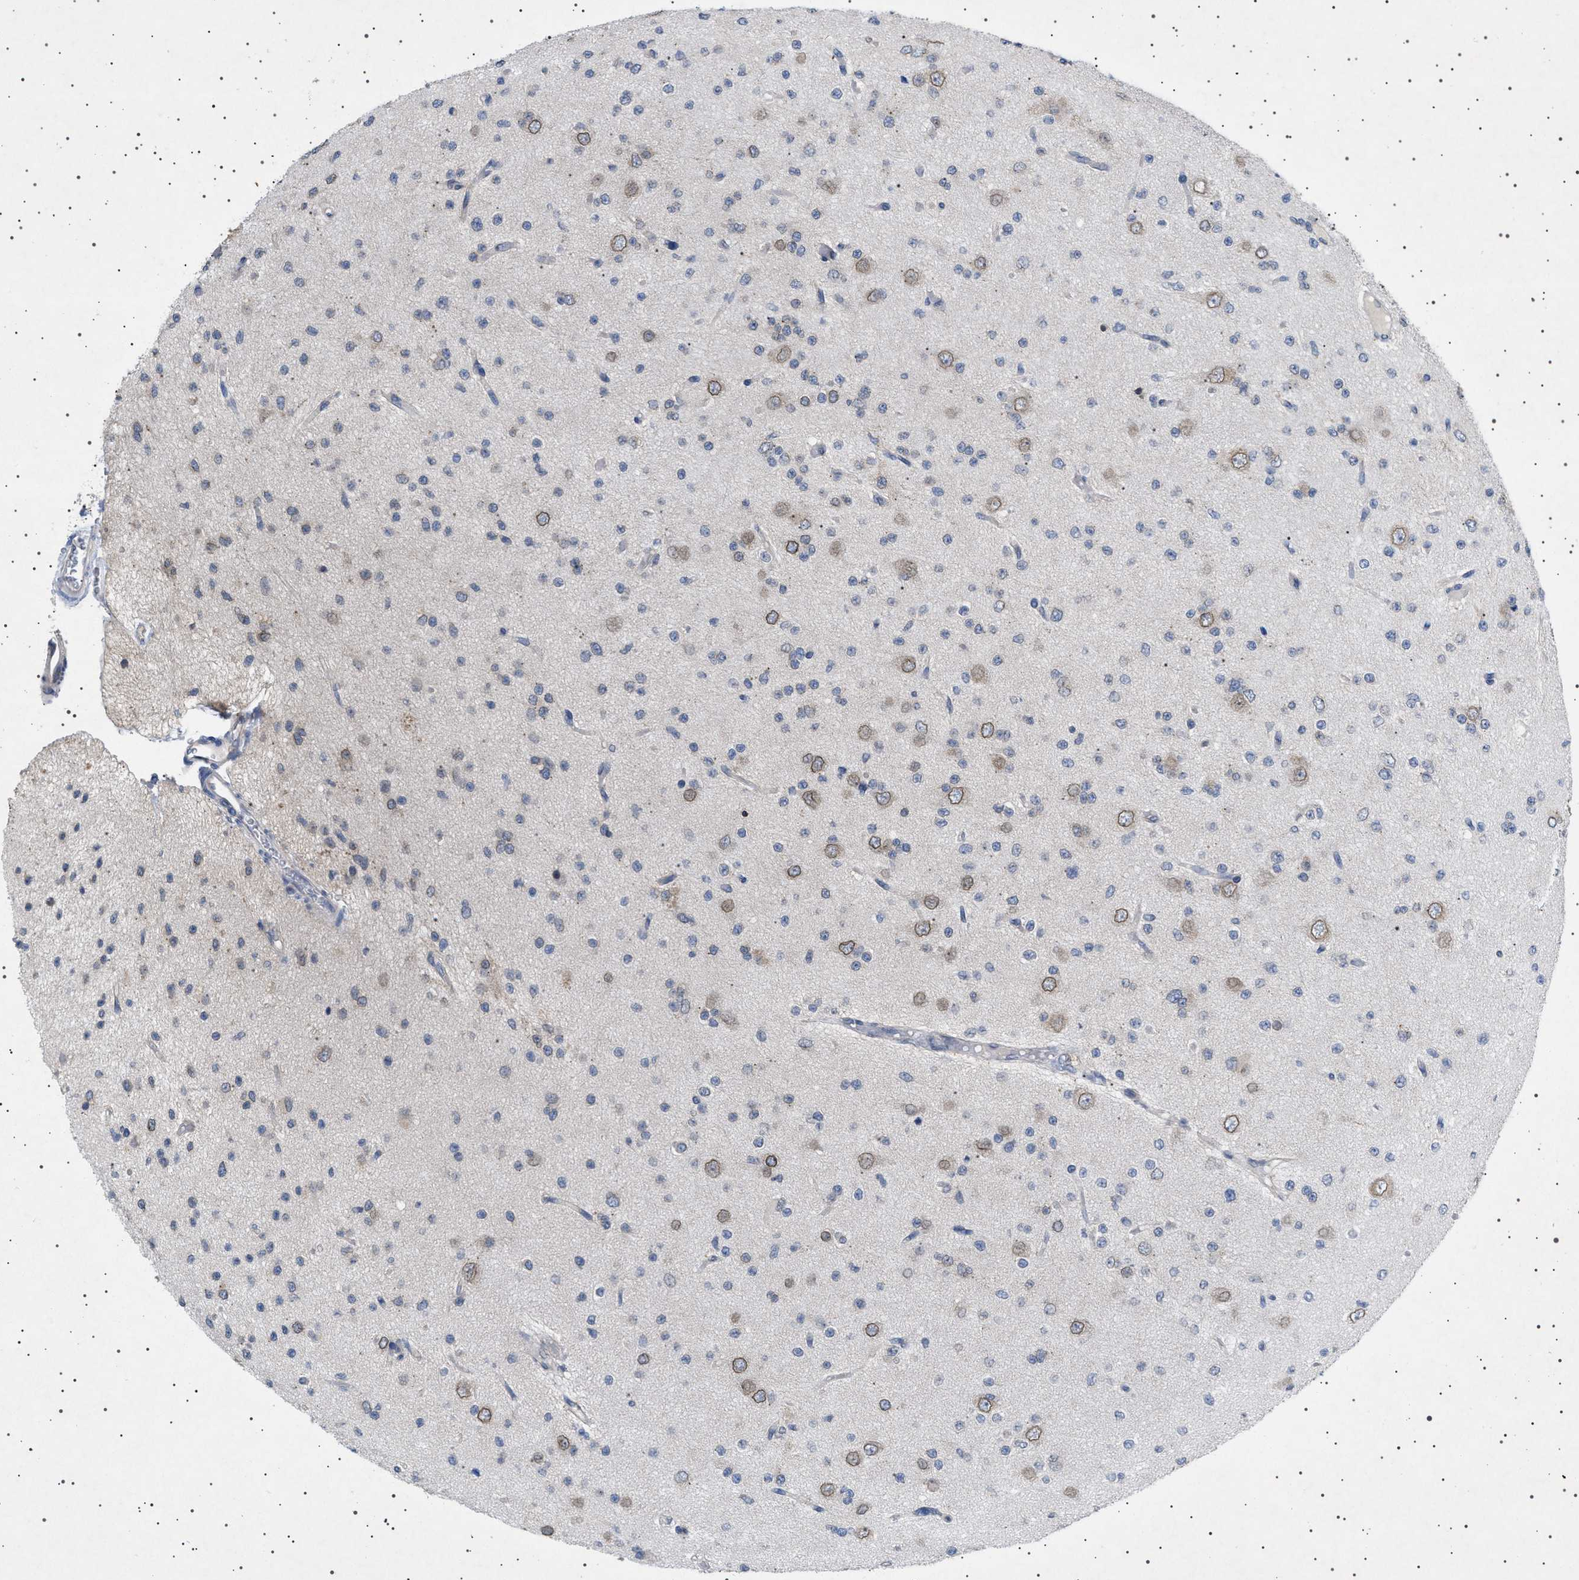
{"staining": {"intensity": "negative", "quantity": "none", "location": "none"}, "tissue": "glioma", "cell_type": "Tumor cells", "image_type": "cancer", "snomed": [{"axis": "morphology", "description": "Glioma, malignant, Low grade"}, {"axis": "topography", "description": "Brain"}], "caption": "IHC micrograph of neoplastic tissue: low-grade glioma (malignant) stained with DAB (3,3'-diaminobenzidine) exhibits no significant protein staining in tumor cells.", "gene": "NUP93", "patient": {"sex": "male", "age": 38}}